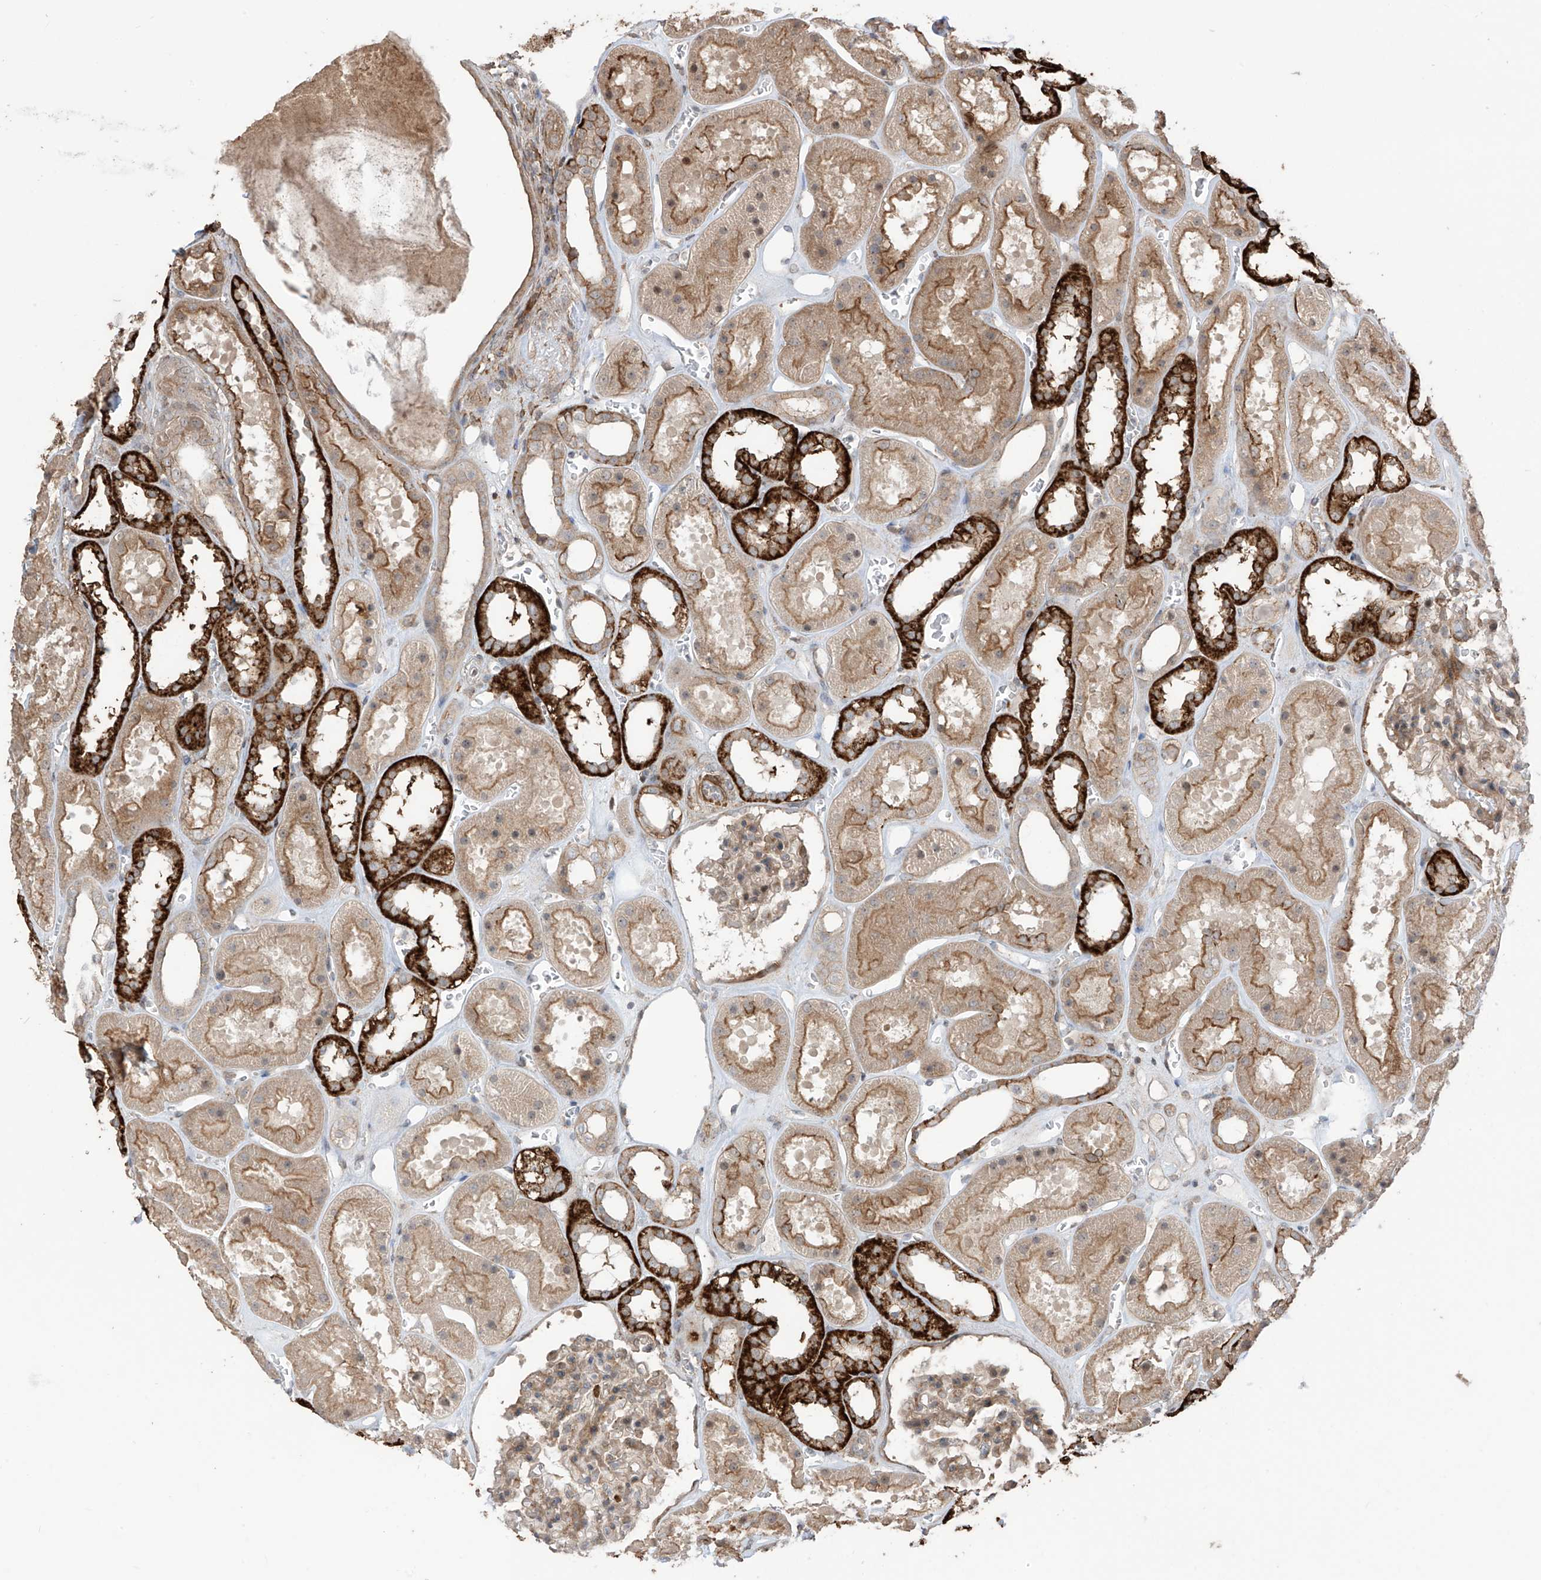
{"staining": {"intensity": "moderate", "quantity": ">75%", "location": "cytoplasmic/membranous"}, "tissue": "kidney", "cell_type": "Cells in glomeruli", "image_type": "normal", "snomed": [{"axis": "morphology", "description": "Normal tissue, NOS"}, {"axis": "topography", "description": "Kidney"}], "caption": "Brown immunohistochemical staining in normal human kidney demonstrates moderate cytoplasmic/membranous expression in approximately >75% of cells in glomeruli.", "gene": "LRRC74A", "patient": {"sex": "female", "age": 41}}